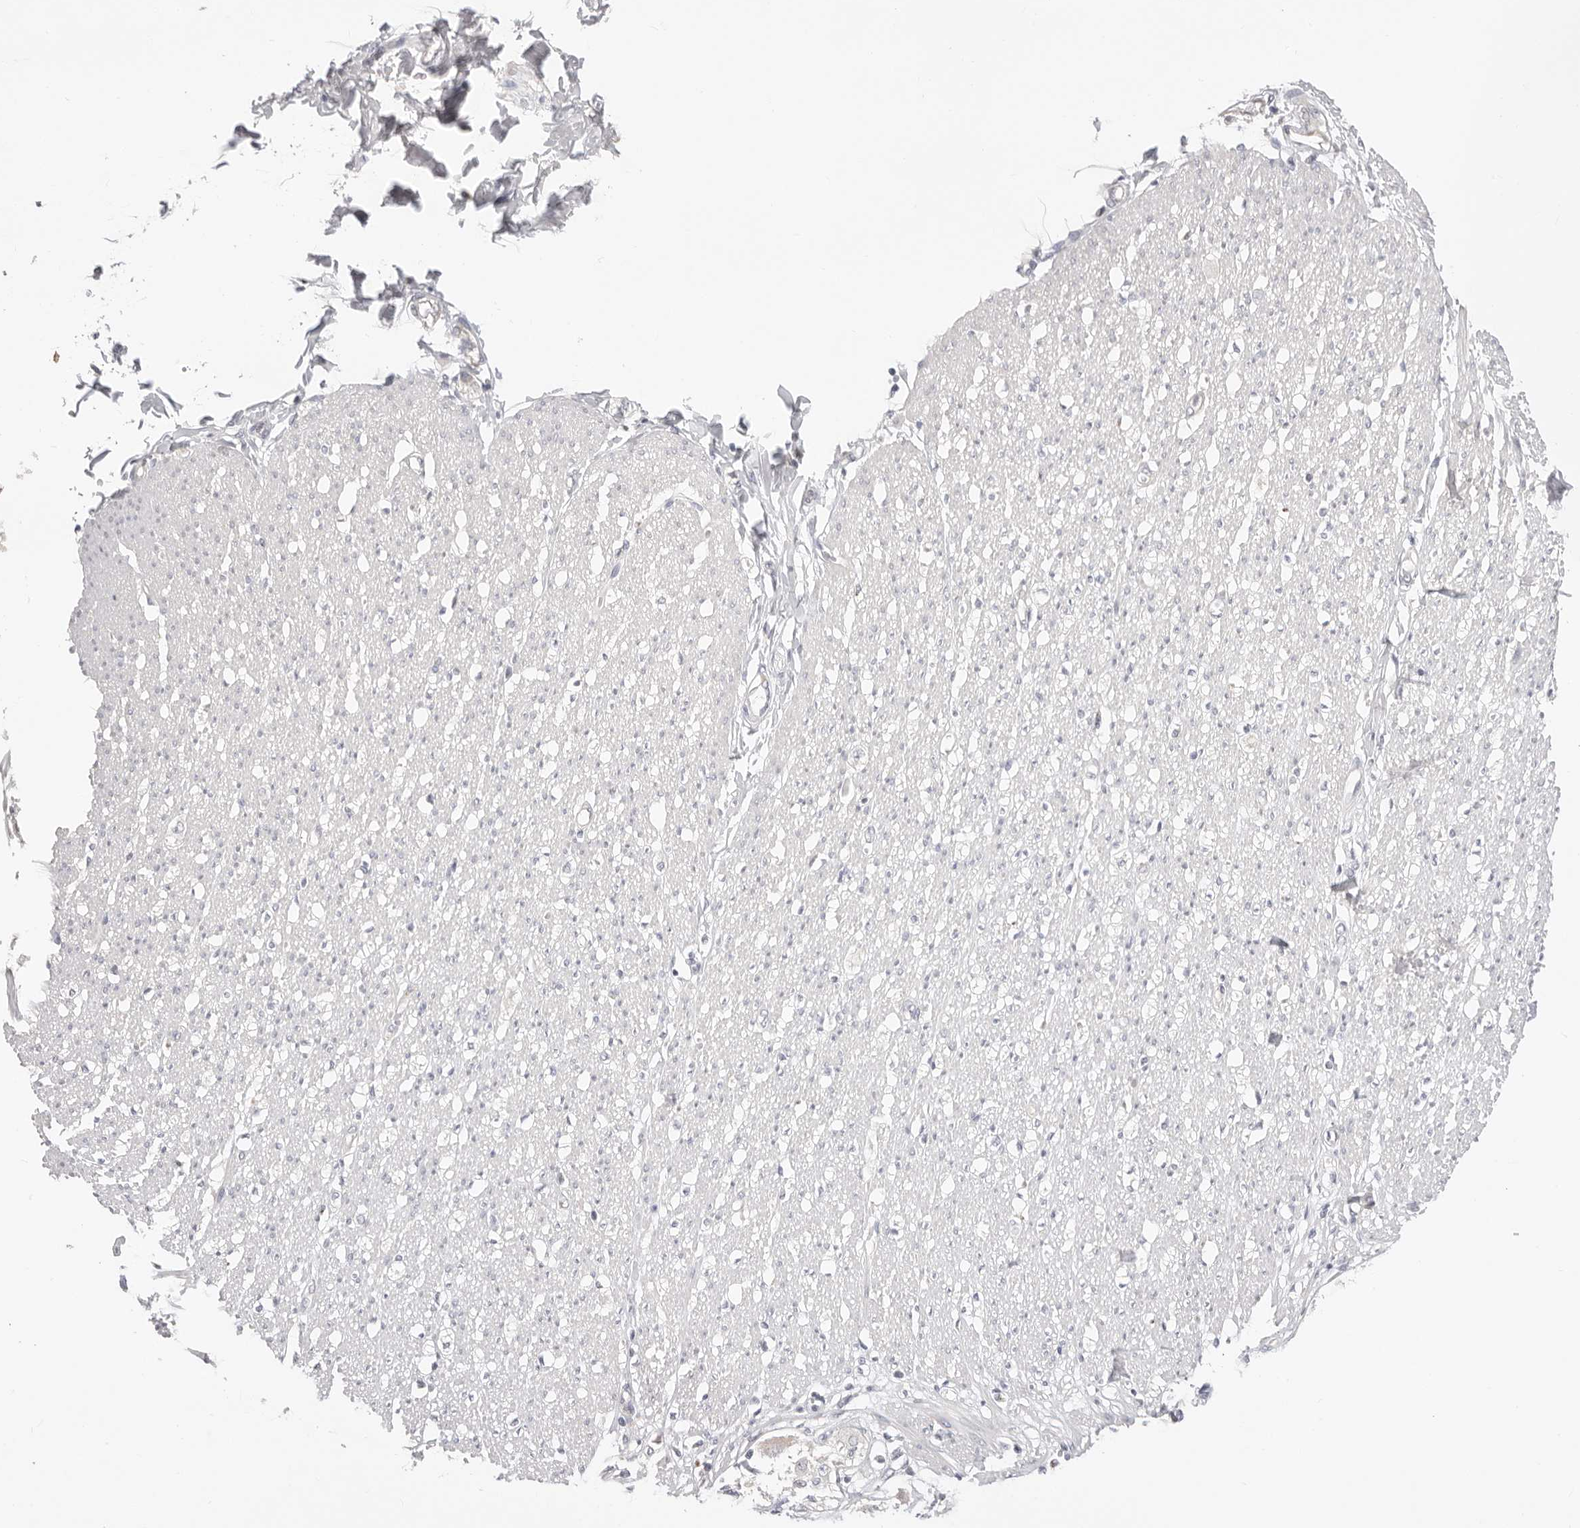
{"staining": {"intensity": "negative", "quantity": "none", "location": "none"}, "tissue": "smooth muscle", "cell_type": "Smooth muscle cells", "image_type": "normal", "snomed": [{"axis": "morphology", "description": "Normal tissue, NOS"}, {"axis": "morphology", "description": "Adenocarcinoma, NOS"}, {"axis": "topography", "description": "Colon"}, {"axis": "topography", "description": "Peripheral nerve tissue"}], "caption": "Immunohistochemistry micrograph of unremarkable human smooth muscle stained for a protein (brown), which exhibits no staining in smooth muscle cells.", "gene": "USH1C", "patient": {"sex": "male", "age": 14}}